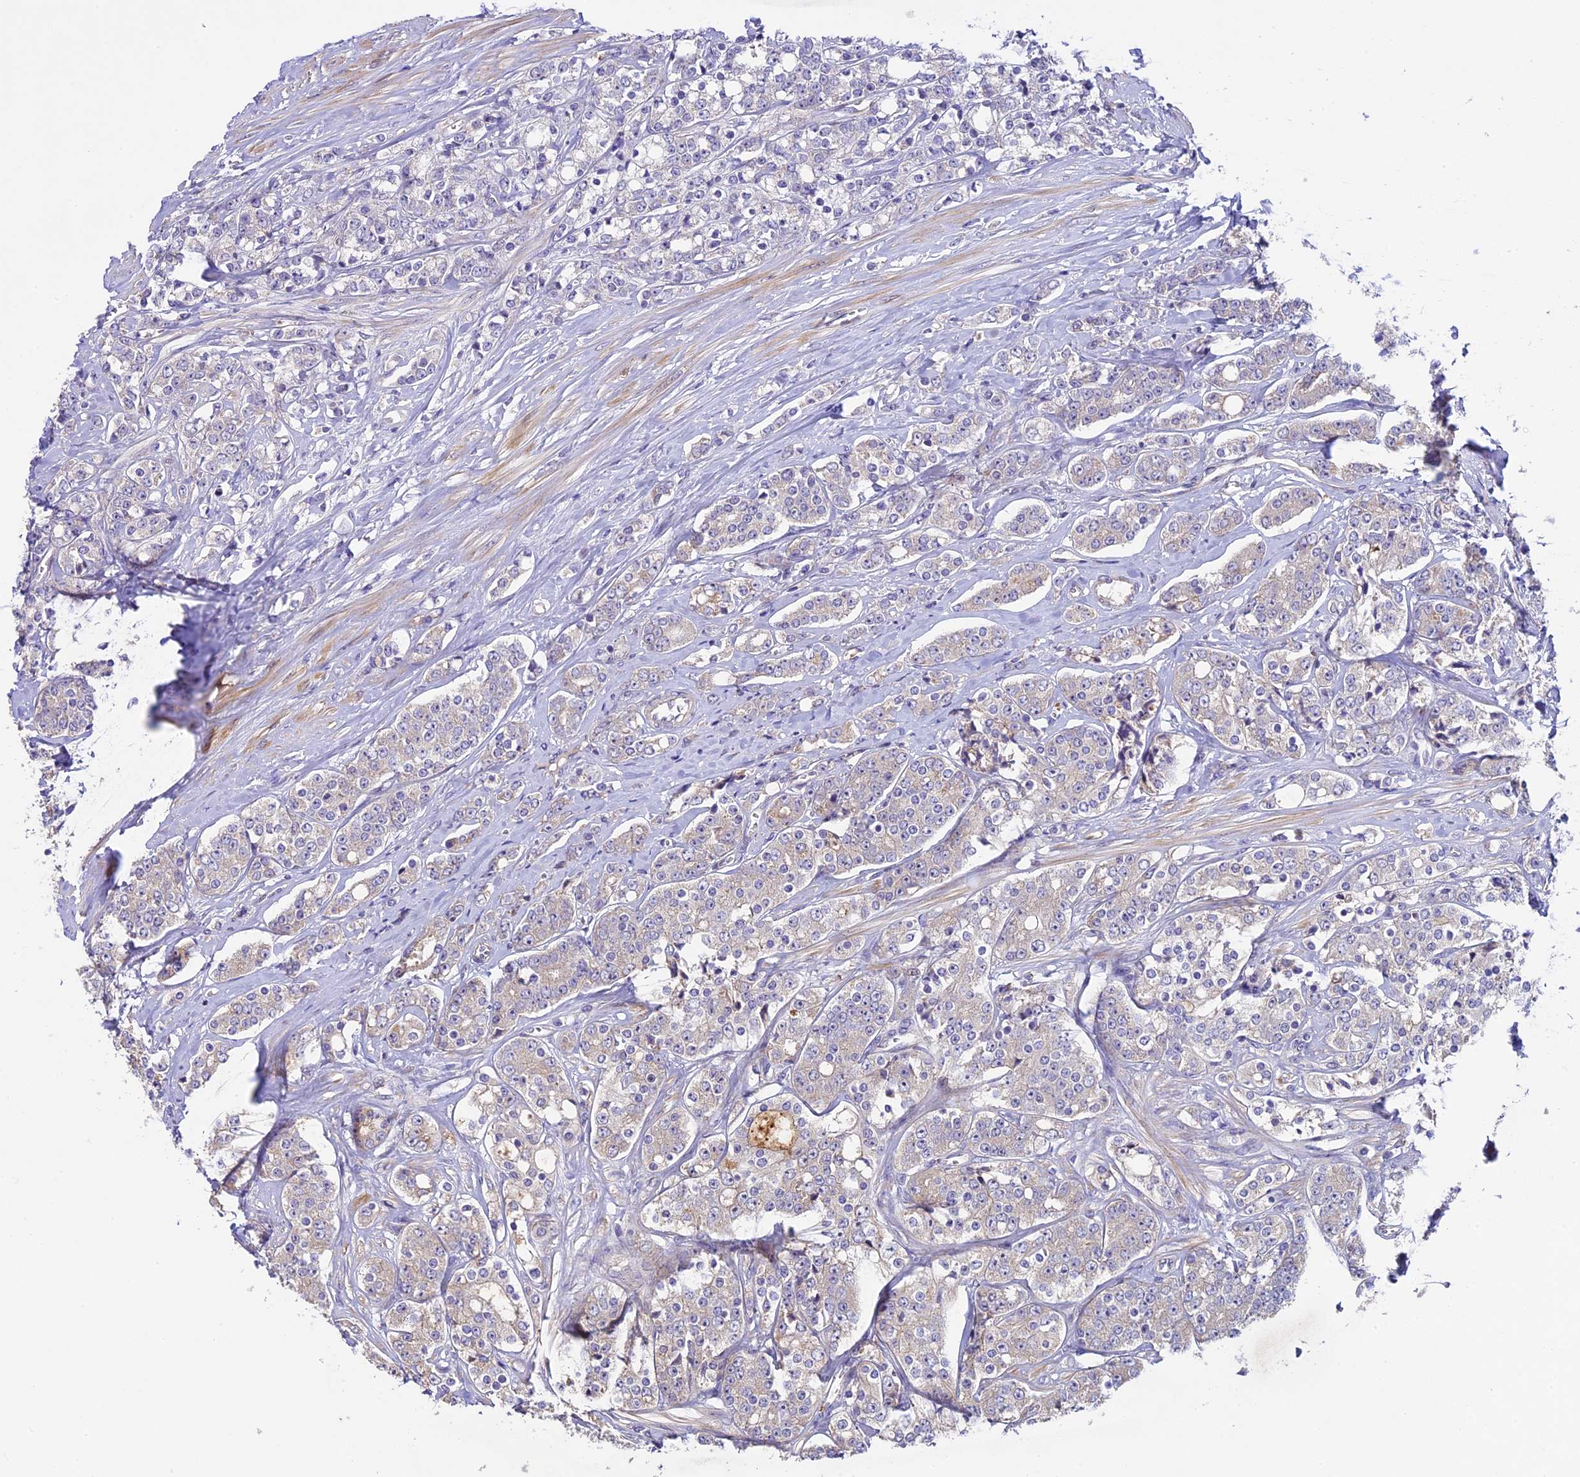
{"staining": {"intensity": "negative", "quantity": "none", "location": "none"}, "tissue": "prostate cancer", "cell_type": "Tumor cells", "image_type": "cancer", "snomed": [{"axis": "morphology", "description": "Adenocarcinoma, High grade"}, {"axis": "topography", "description": "Prostate"}], "caption": "The photomicrograph reveals no significant positivity in tumor cells of prostate cancer.", "gene": "SPIRE1", "patient": {"sex": "male", "age": 62}}